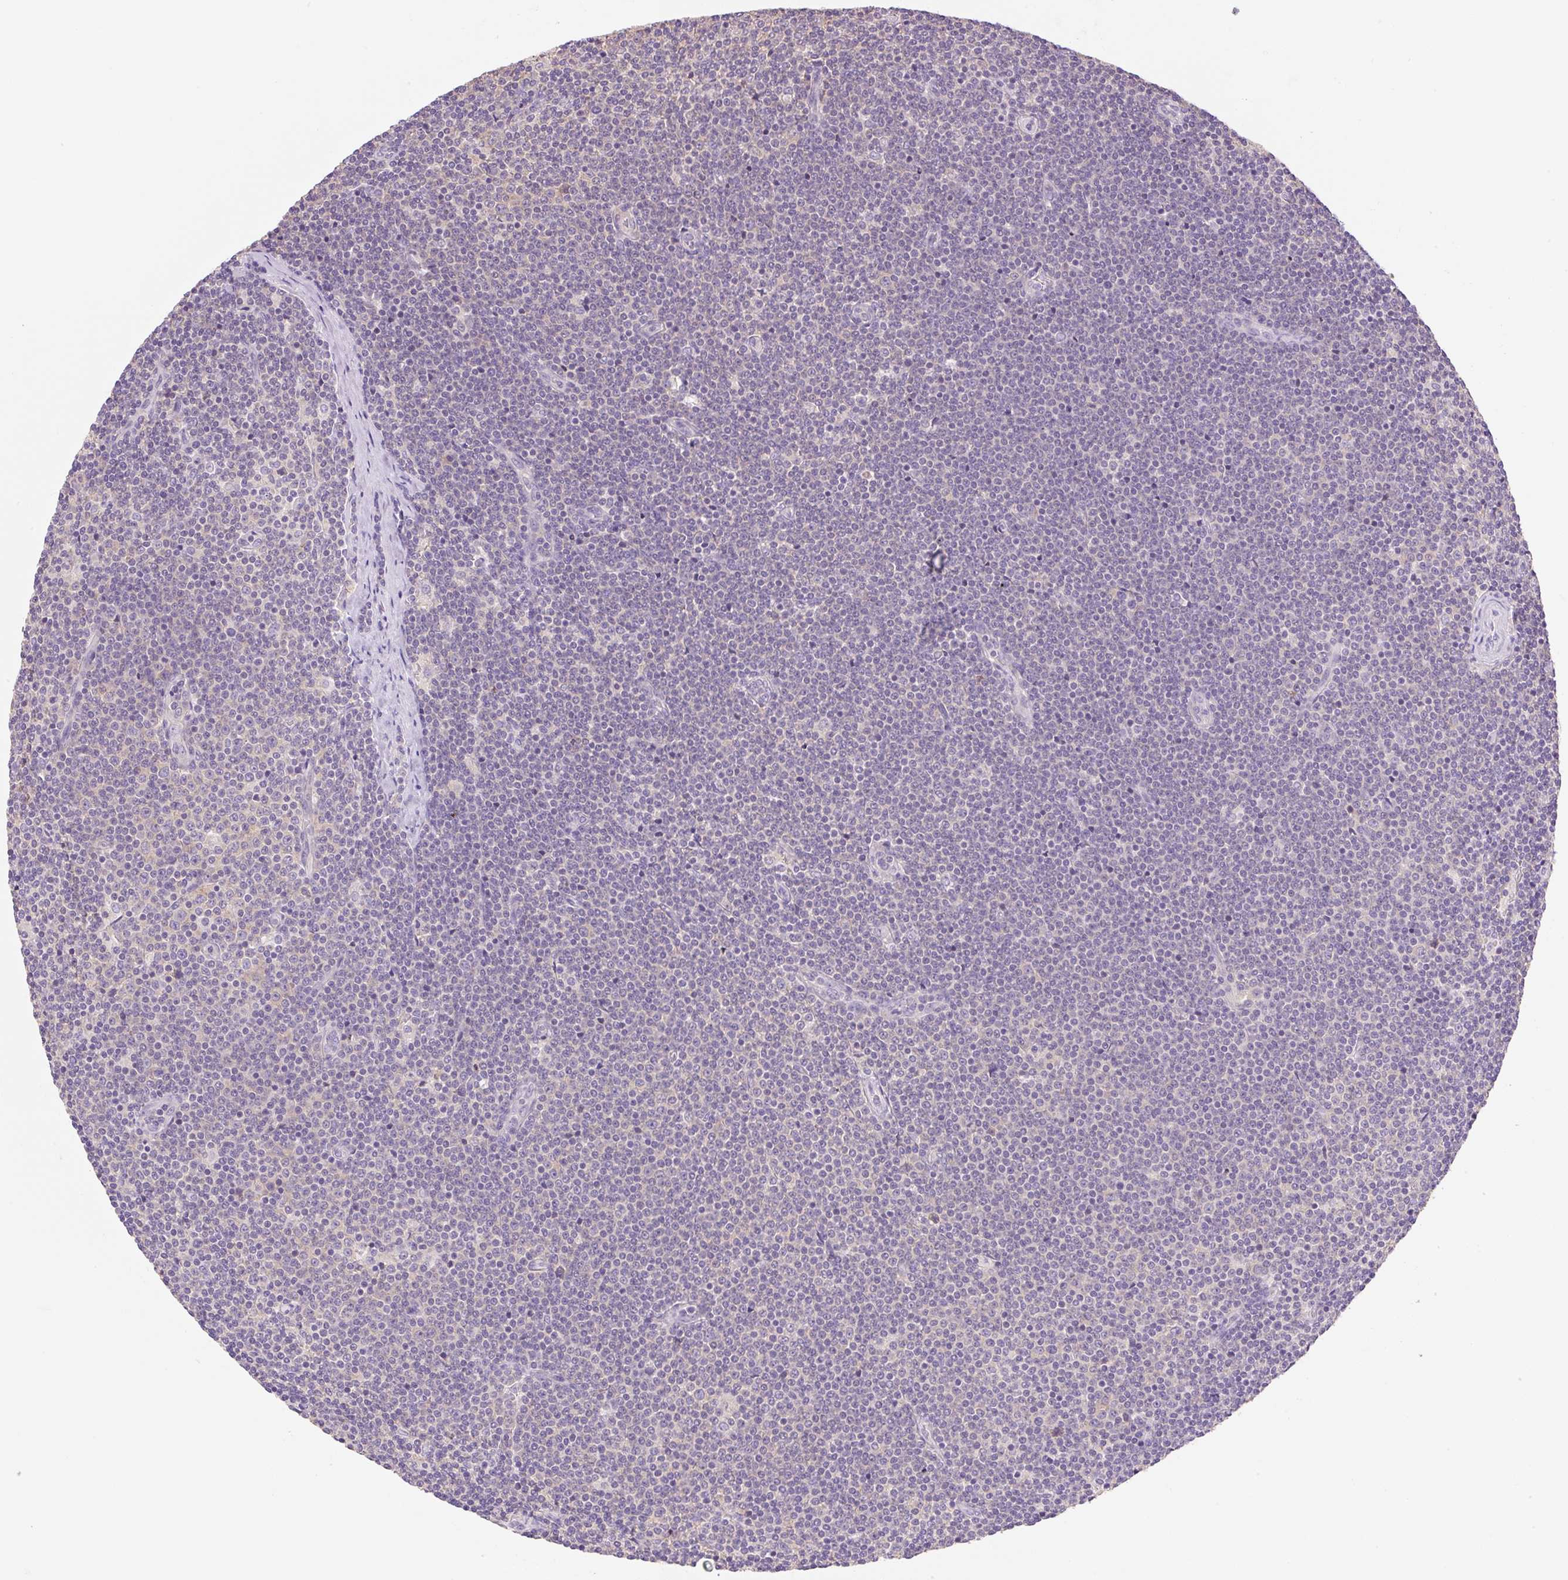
{"staining": {"intensity": "negative", "quantity": "none", "location": "none"}, "tissue": "lymphoma", "cell_type": "Tumor cells", "image_type": "cancer", "snomed": [{"axis": "morphology", "description": "Malignant lymphoma, non-Hodgkin's type, Low grade"}, {"axis": "topography", "description": "Lymph node"}], "caption": "Immunohistochemistry of lymphoma displays no staining in tumor cells.", "gene": "RPL18A", "patient": {"sex": "male", "age": 48}}